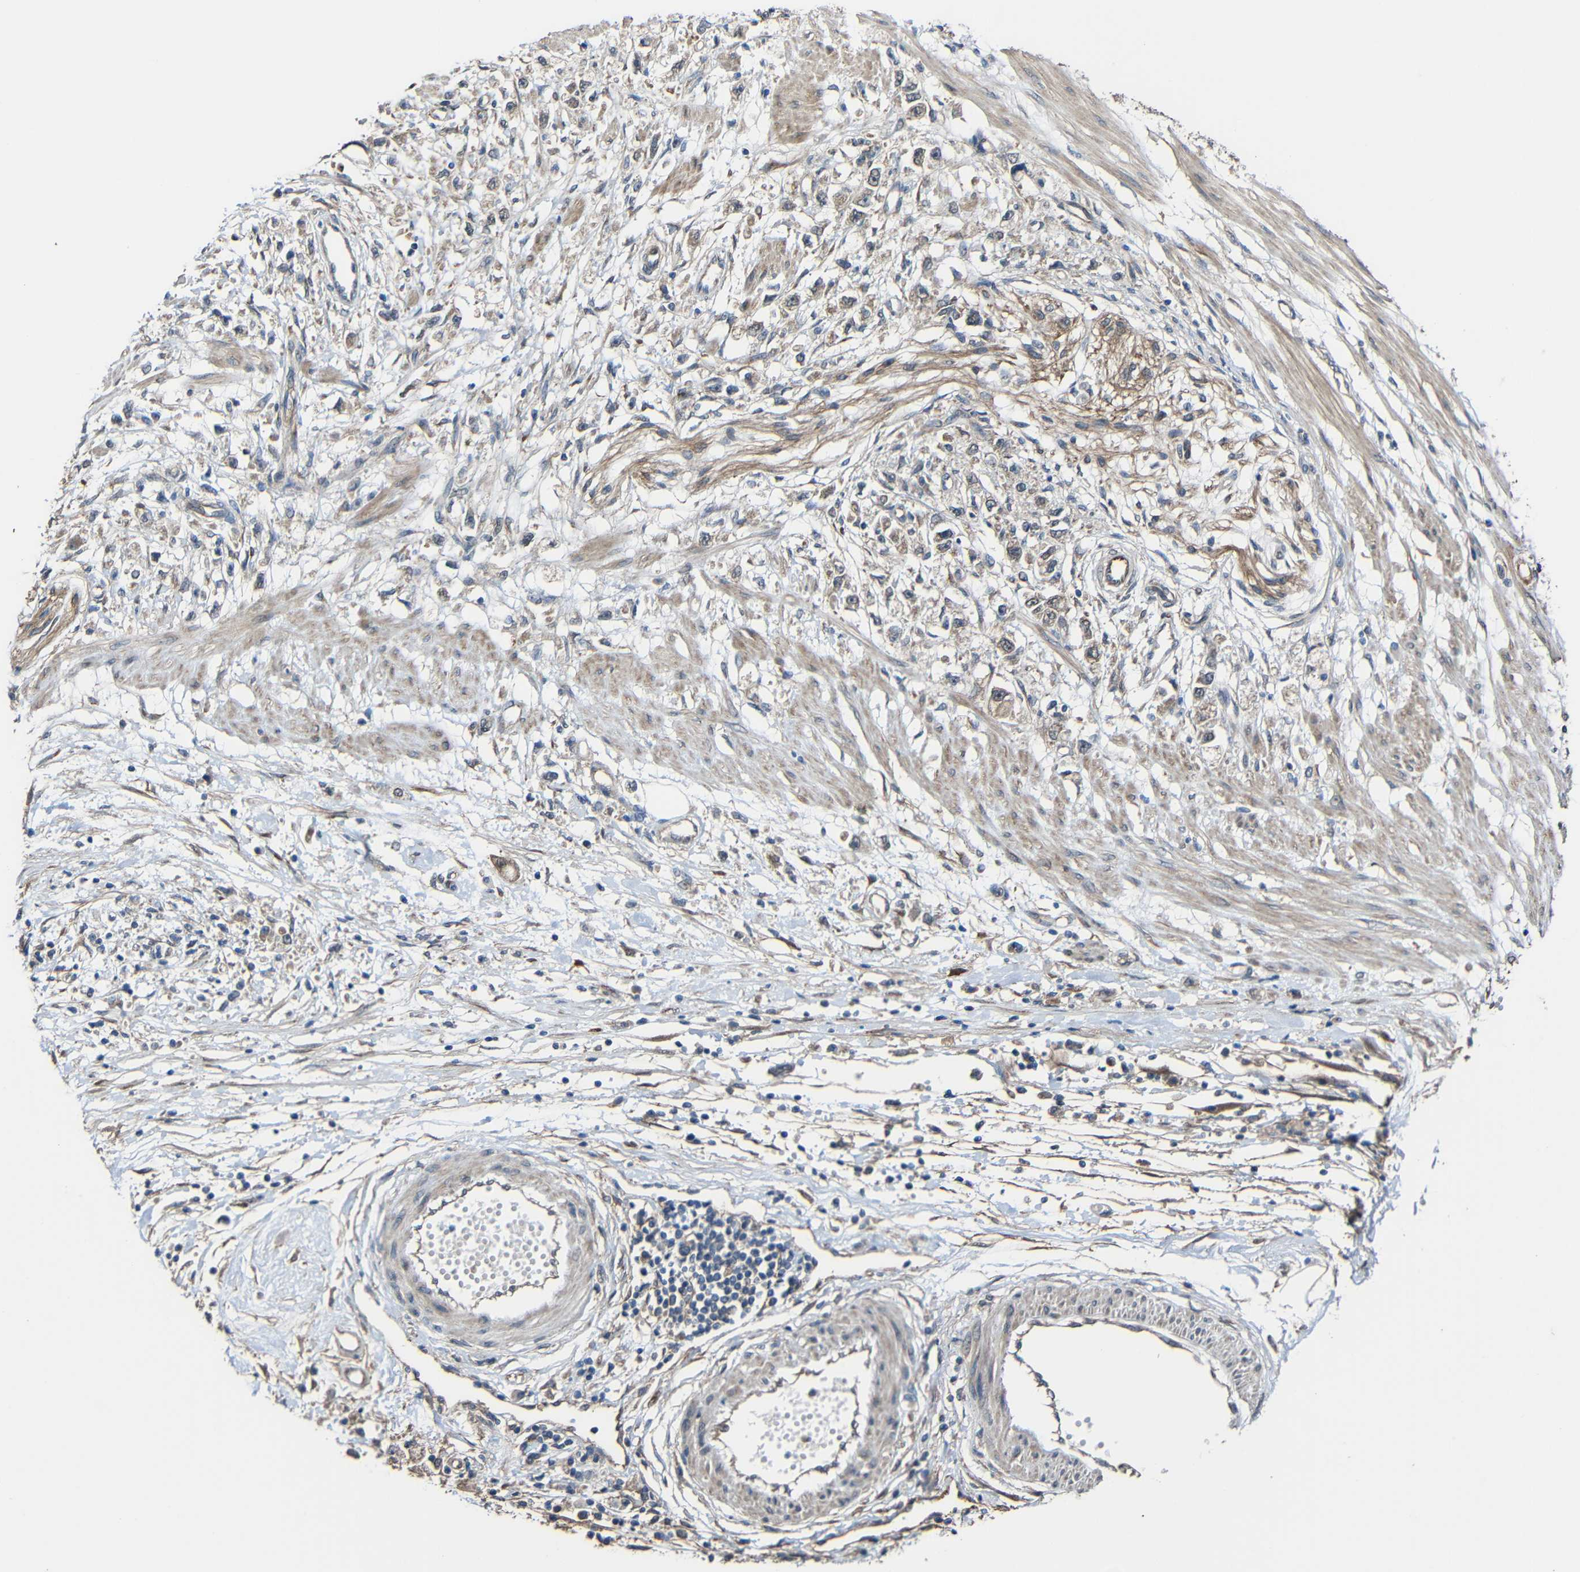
{"staining": {"intensity": "weak", "quantity": ">75%", "location": "cytoplasmic/membranous"}, "tissue": "stomach cancer", "cell_type": "Tumor cells", "image_type": "cancer", "snomed": [{"axis": "morphology", "description": "Adenocarcinoma, NOS"}, {"axis": "topography", "description": "Stomach"}], "caption": "Stomach adenocarcinoma stained with a brown dye shows weak cytoplasmic/membranous positive expression in about >75% of tumor cells.", "gene": "CHST9", "patient": {"sex": "female", "age": 59}}